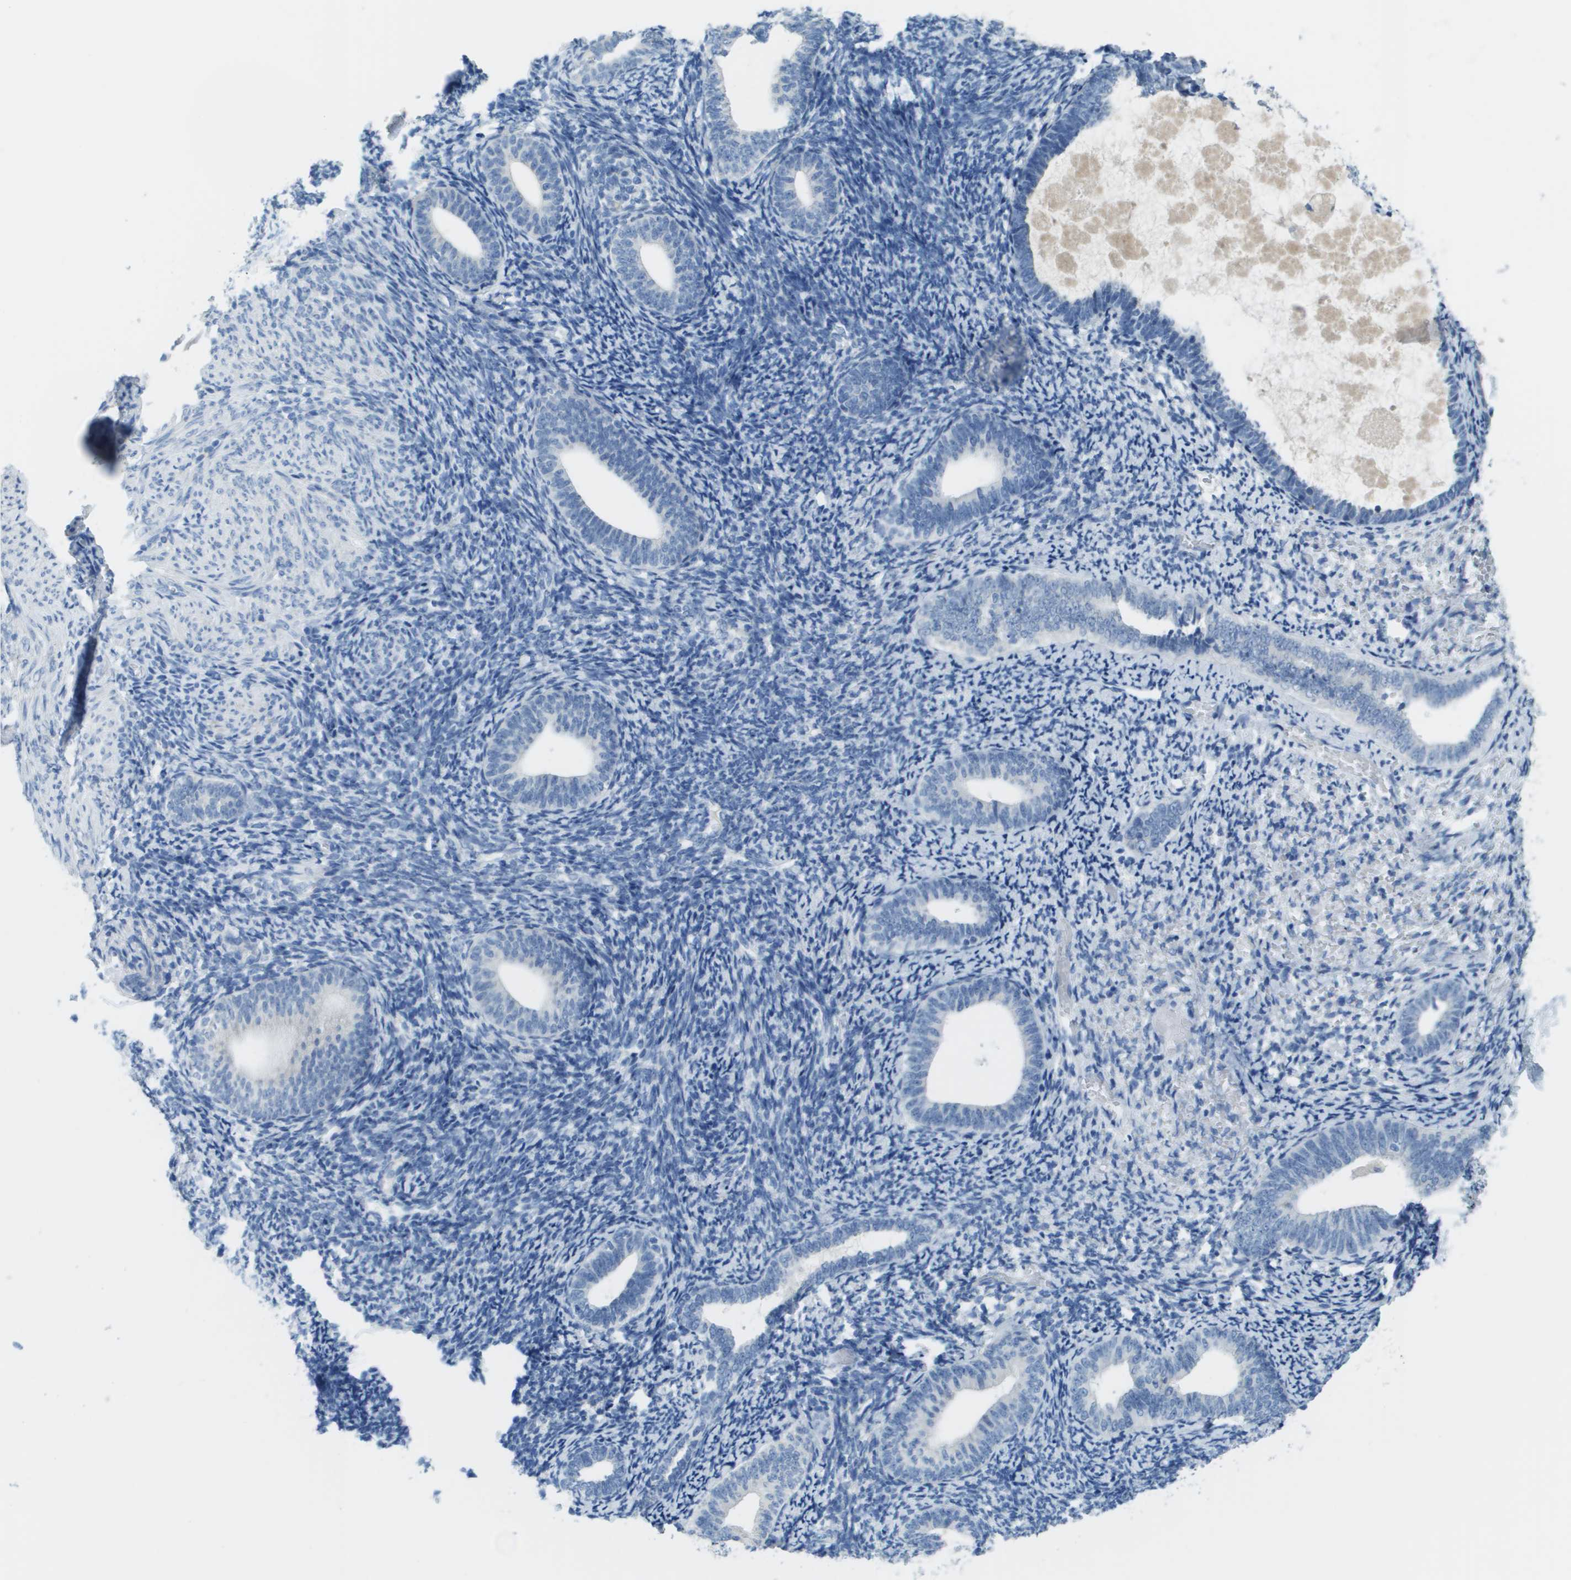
{"staining": {"intensity": "negative", "quantity": "none", "location": "none"}, "tissue": "endometrium", "cell_type": "Cells in endometrial stroma", "image_type": "normal", "snomed": [{"axis": "morphology", "description": "Normal tissue, NOS"}, {"axis": "topography", "description": "Endometrium"}], "caption": "Immunohistochemical staining of normal endometrium displays no significant expression in cells in endometrial stroma. (DAB (3,3'-diaminobenzidine) immunohistochemistry (IHC) with hematoxylin counter stain).", "gene": "PTGDR2", "patient": {"sex": "female", "age": 66}}